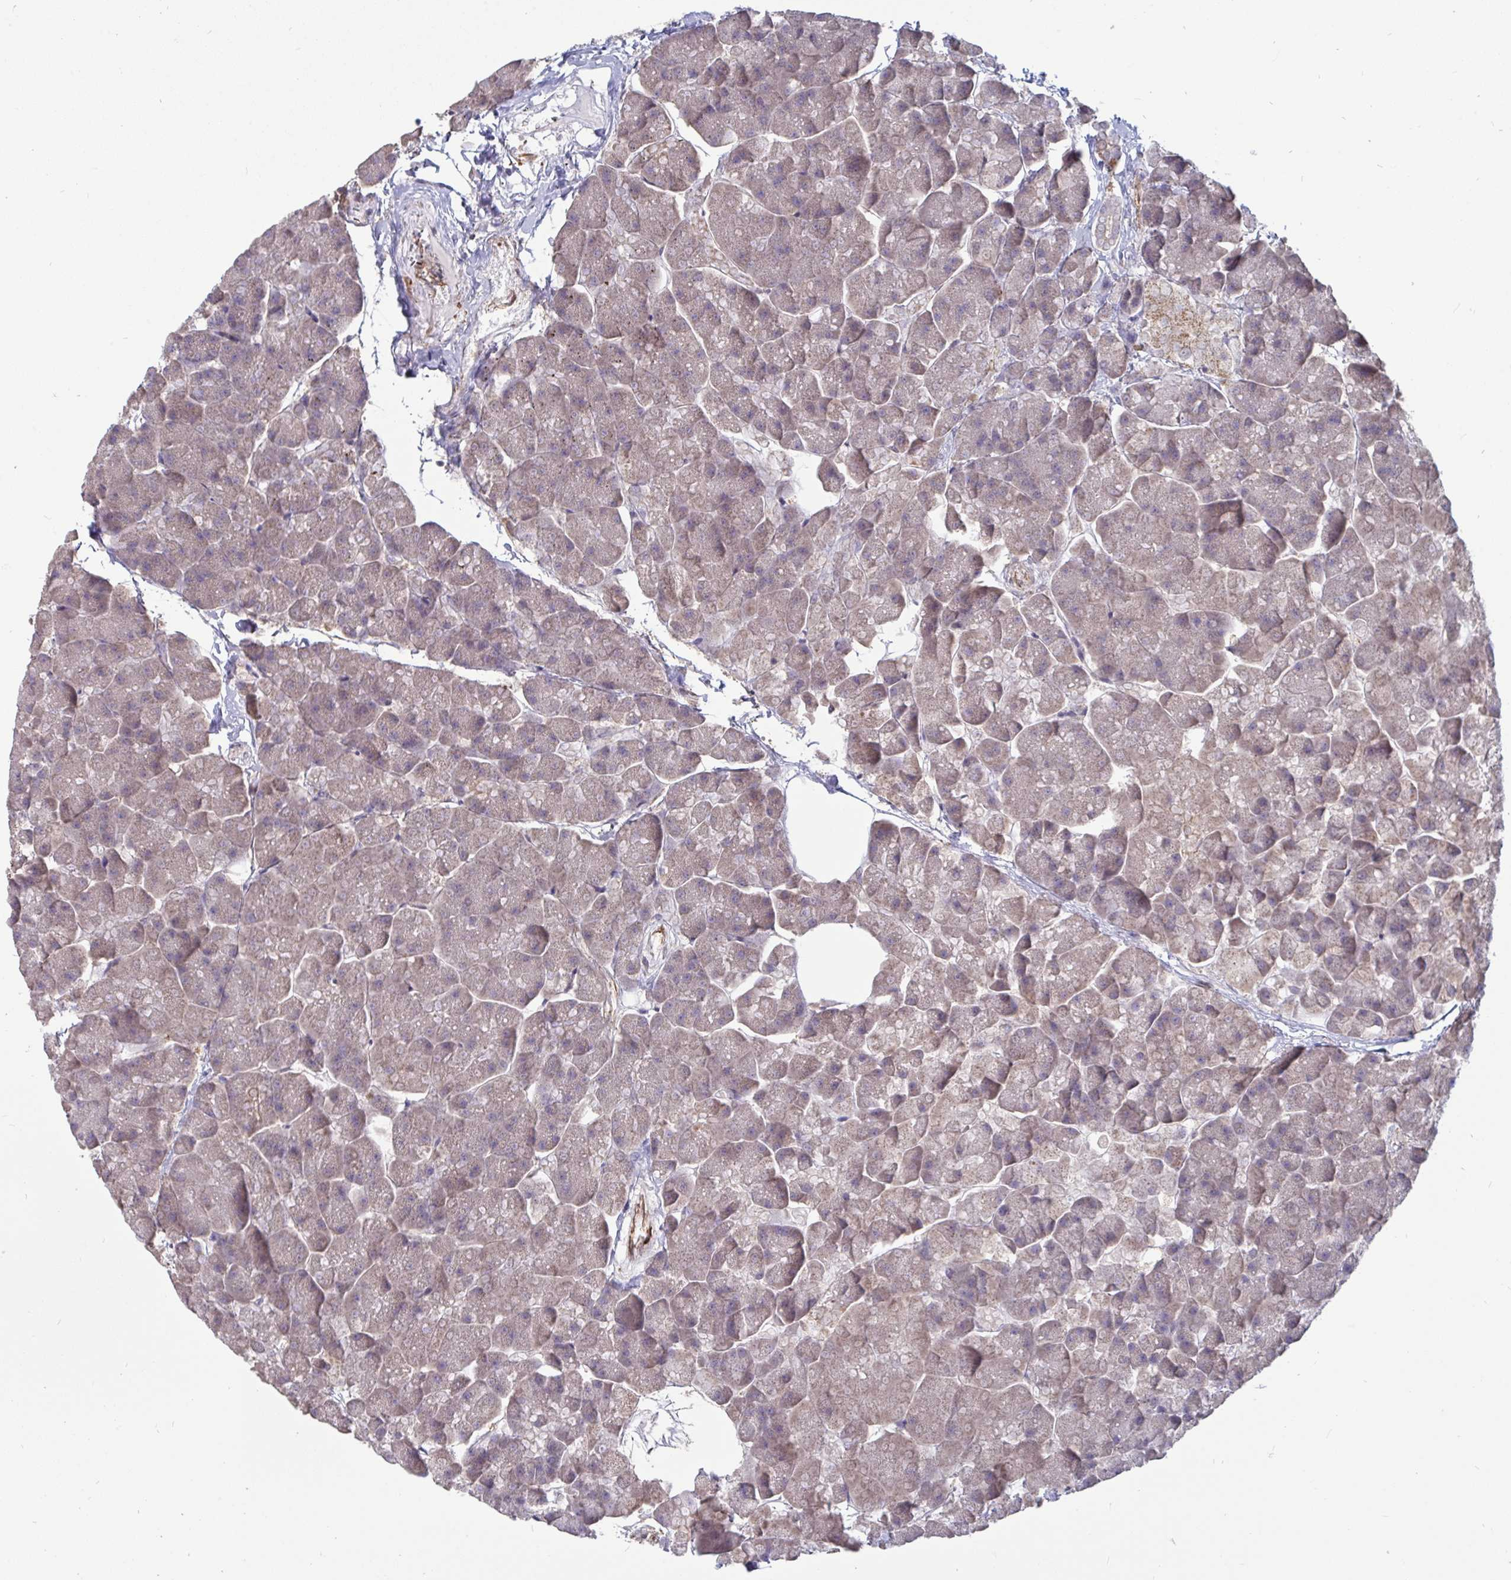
{"staining": {"intensity": "negative", "quantity": "none", "location": "none"}, "tissue": "pancreas", "cell_type": "Exocrine glandular cells", "image_type": "normal", "snomed": [{"axis": "morphology", "description": "Normal tissue, NOS"}, {"axis": "topography", "description": "Pancreas"}, {"axis": "topography", "description": "Peripheral nerve tissue"}], "caption": "The histopathology image demonstrates no significant staining in exocrine glandular cells of pancreas. (DAB (3,3'-diaminobenzidine) immunohistochemistry with hematoxylin counter stain).", "gene": "ISCU", "patient": {"sex": "male", "age": 54}}